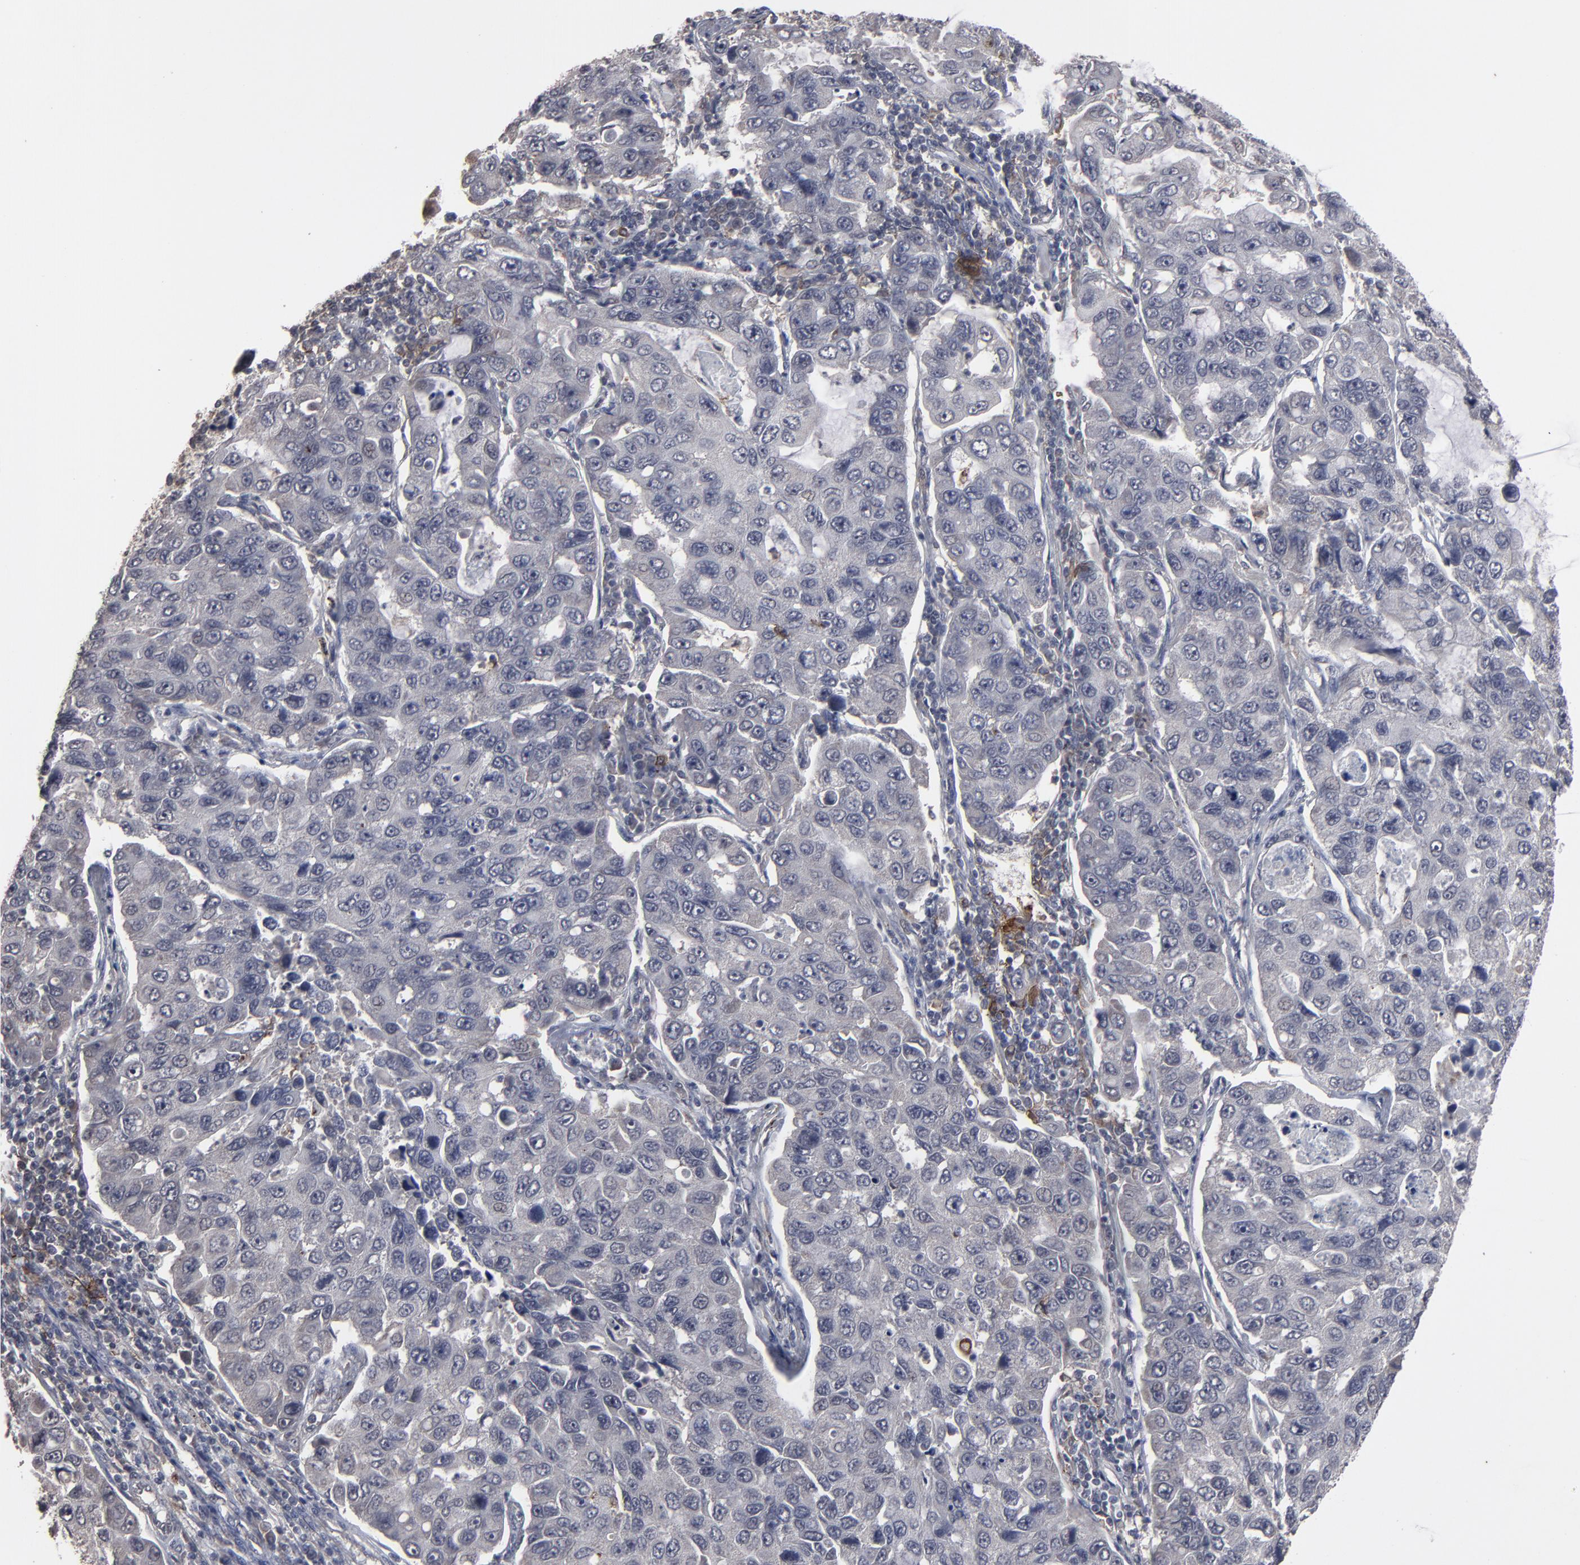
{"staining": {"intensity": "weak", "quantity": "25%-75%", "location": "cytoplasmic/membranous"}, "tissue": "lung cancer", "cell_type": "Tumor cells", "image_type": "cancer", "snomed": [{"axis": "morphology", "description": "Adenocarcinoma, NOS"}, {"axis": "topography", "description": "Lung"}], "caption": "Human lung adenocarcinoma stained for a protein (brown) exhibits weak cytoplasmic/membranous positive staining in approximately 25%-75% of tumor cells.", "gene": "SLC22A17", "patient": {"sex": "male", "age": 64}}